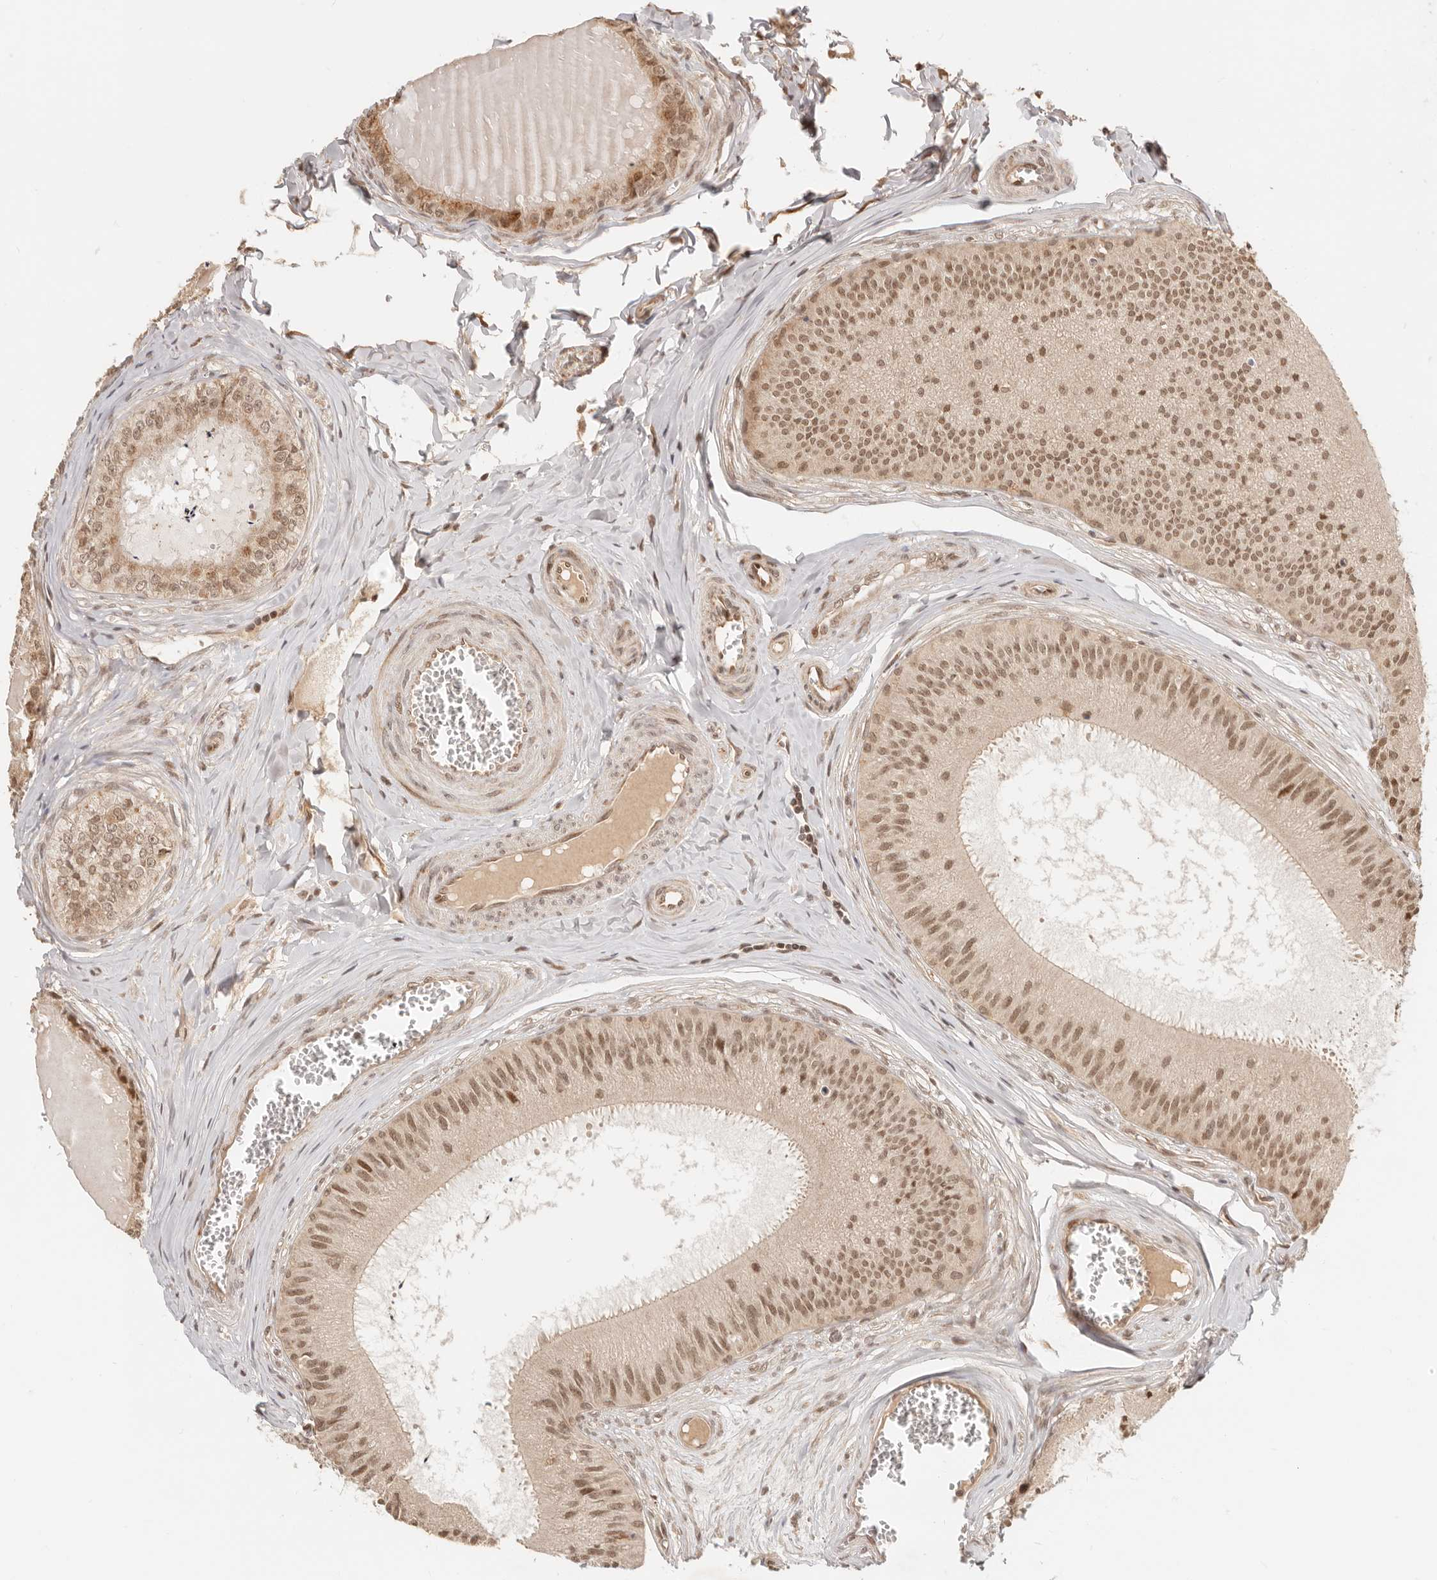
{"staining": {"intensity": "moderate", "quantity": ">75%", "location": "nuclear"}, "tissue": "epididymis", "cell_type": "Glandular cells", "image_type": "normal", "snomed": [{"axis": "morphology", "description": "Normal tissue, NOS"}, {"axis": "topography", "description": "Epididymis"}], "caption": "The image displays staining of normal epididymis, revealing moderate nuclear protein staining (brown color) within glandular cells.", "gene": "BAALC", "patient": {"sex": "male", "age": 31}}